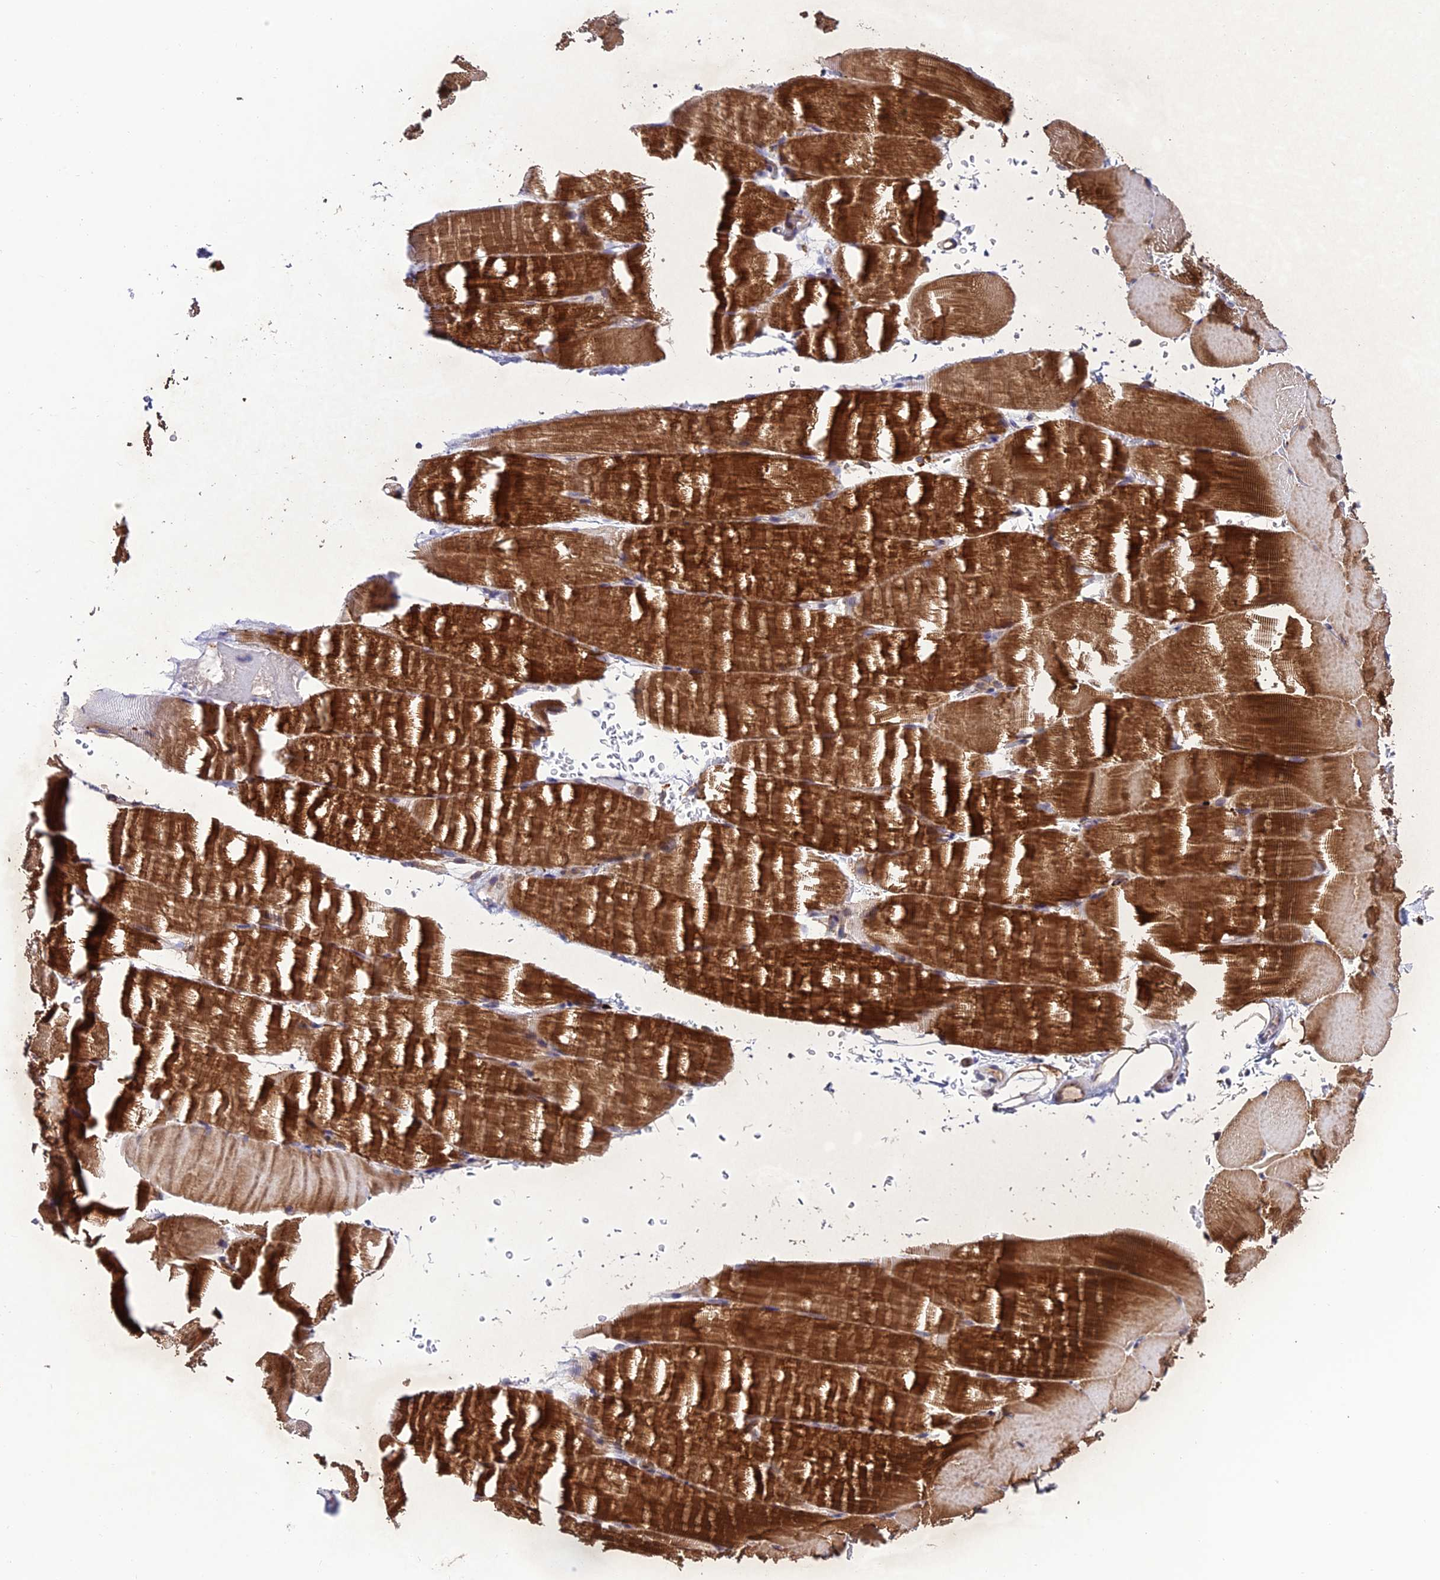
{"staining": {"intensity": "strong", "quantity": ">75%", "location": "cytoplasmic/membranous"}, "tissue": "skeletal muscle", "cell_type": "Myocytes", "image_type": "normal", "snomed": [{"axis": "morphology", "description": "Normal tissue, NOS"}, {"axis": "topography", "description": "Skeletal muscle"}, {"axis": "topography", "description": "Parathyroid gland"}], "caption": "Immunohistochemical staining of benign skeletal muscle shows >75% levels of strong cytoplasmic/membranous protein staining in approximately >75% of myocytes.", "gene": "ARHGEF18", "patient": {"sex": "female", "age": 37}}